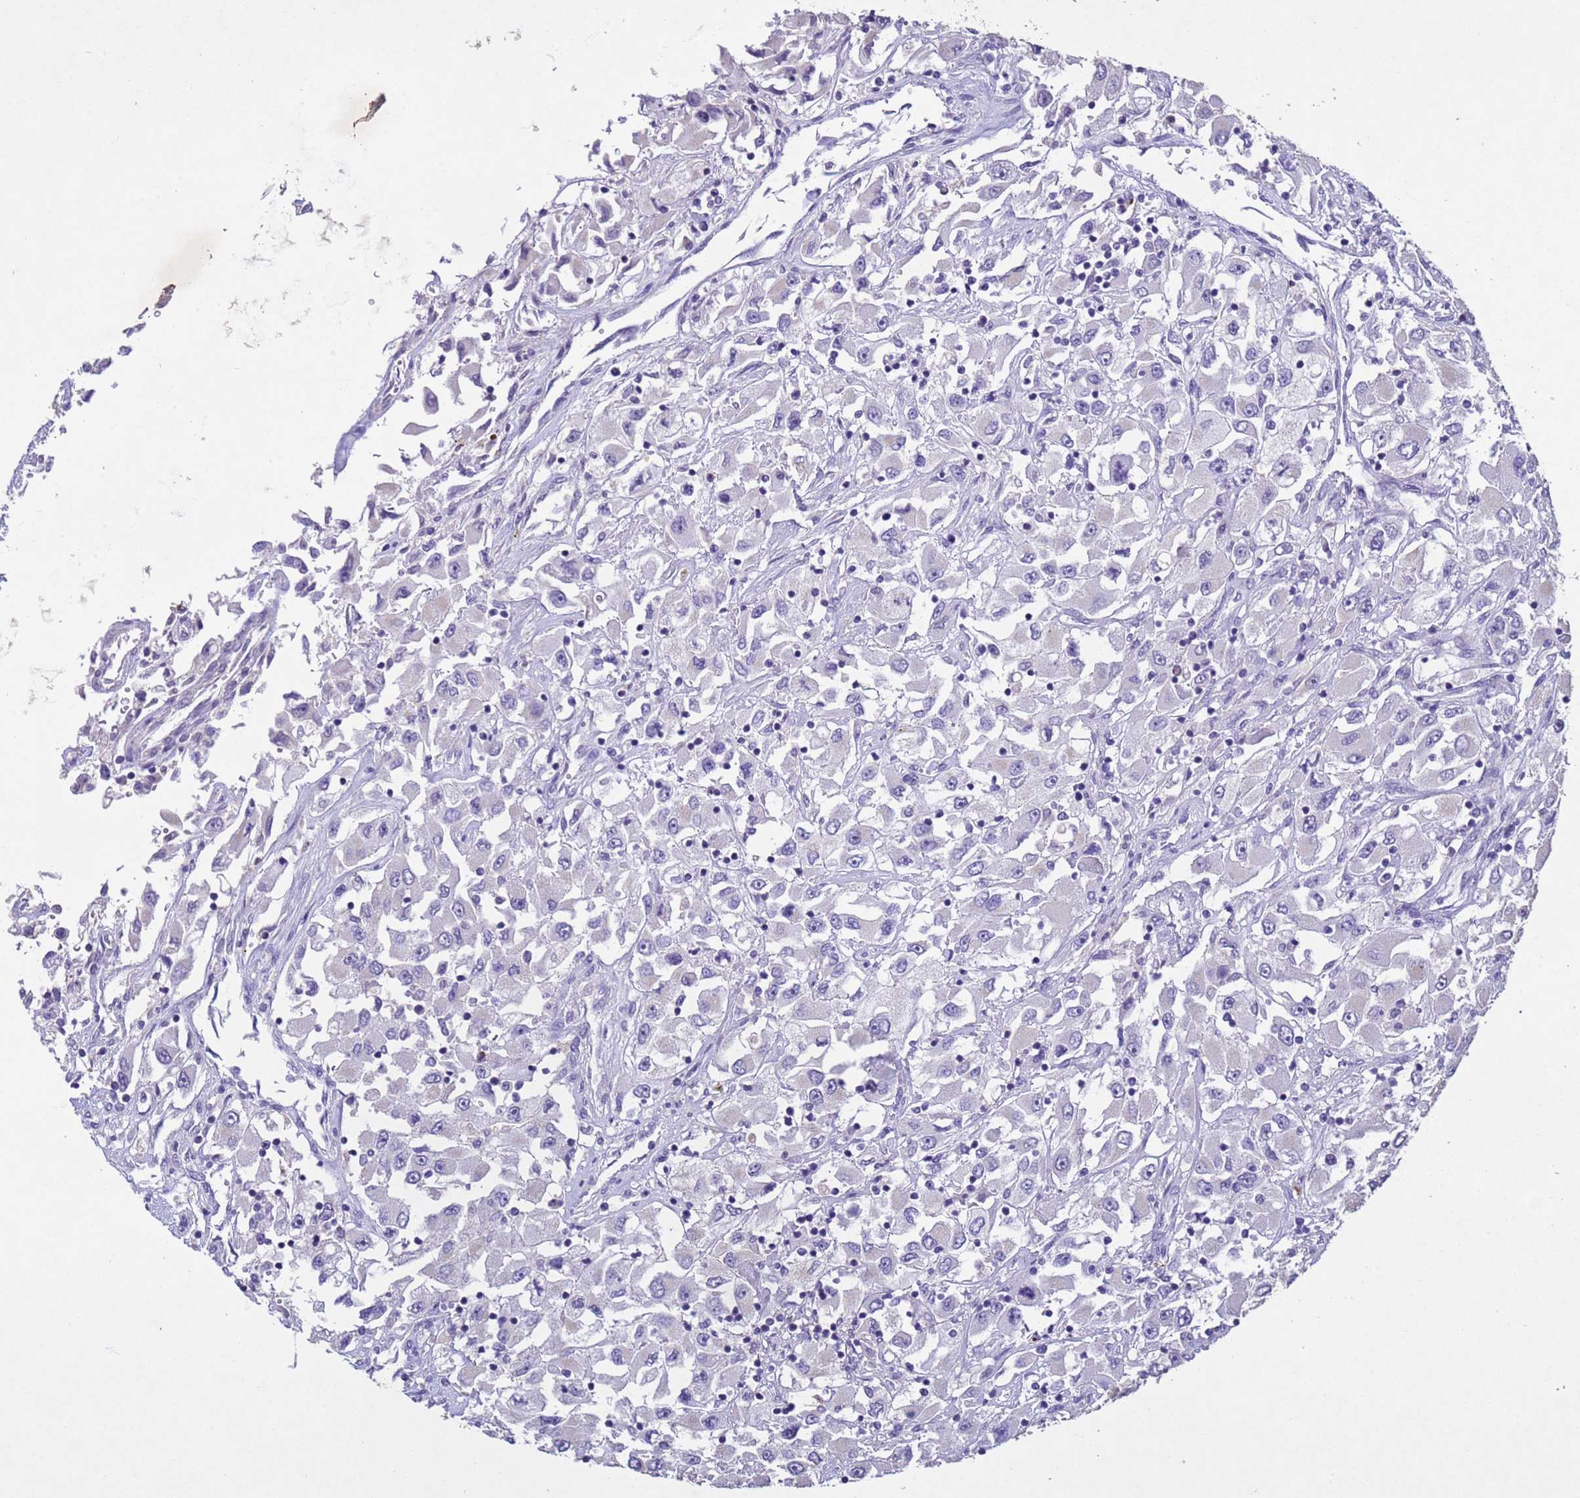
{"staining": {"intensity": "negative", "quantity": "none", "location": "none"}, "tissue": "renal cancer", "cell_type": "Tumor cells", "image_type": "cancer", "snomed": [{"axis": "morphology", "description": "Adenocarcinoma, NOS"}, {"axis": "topography", "description": "Kidney"}], "caption": "A high-resolution photomicrograph shows immunohistochemistry staining of renal cancer, which reveals no significant positivity in tumor cells.", "gene": "NLRP11", "patient": {"sex": "female", "age": 52}}